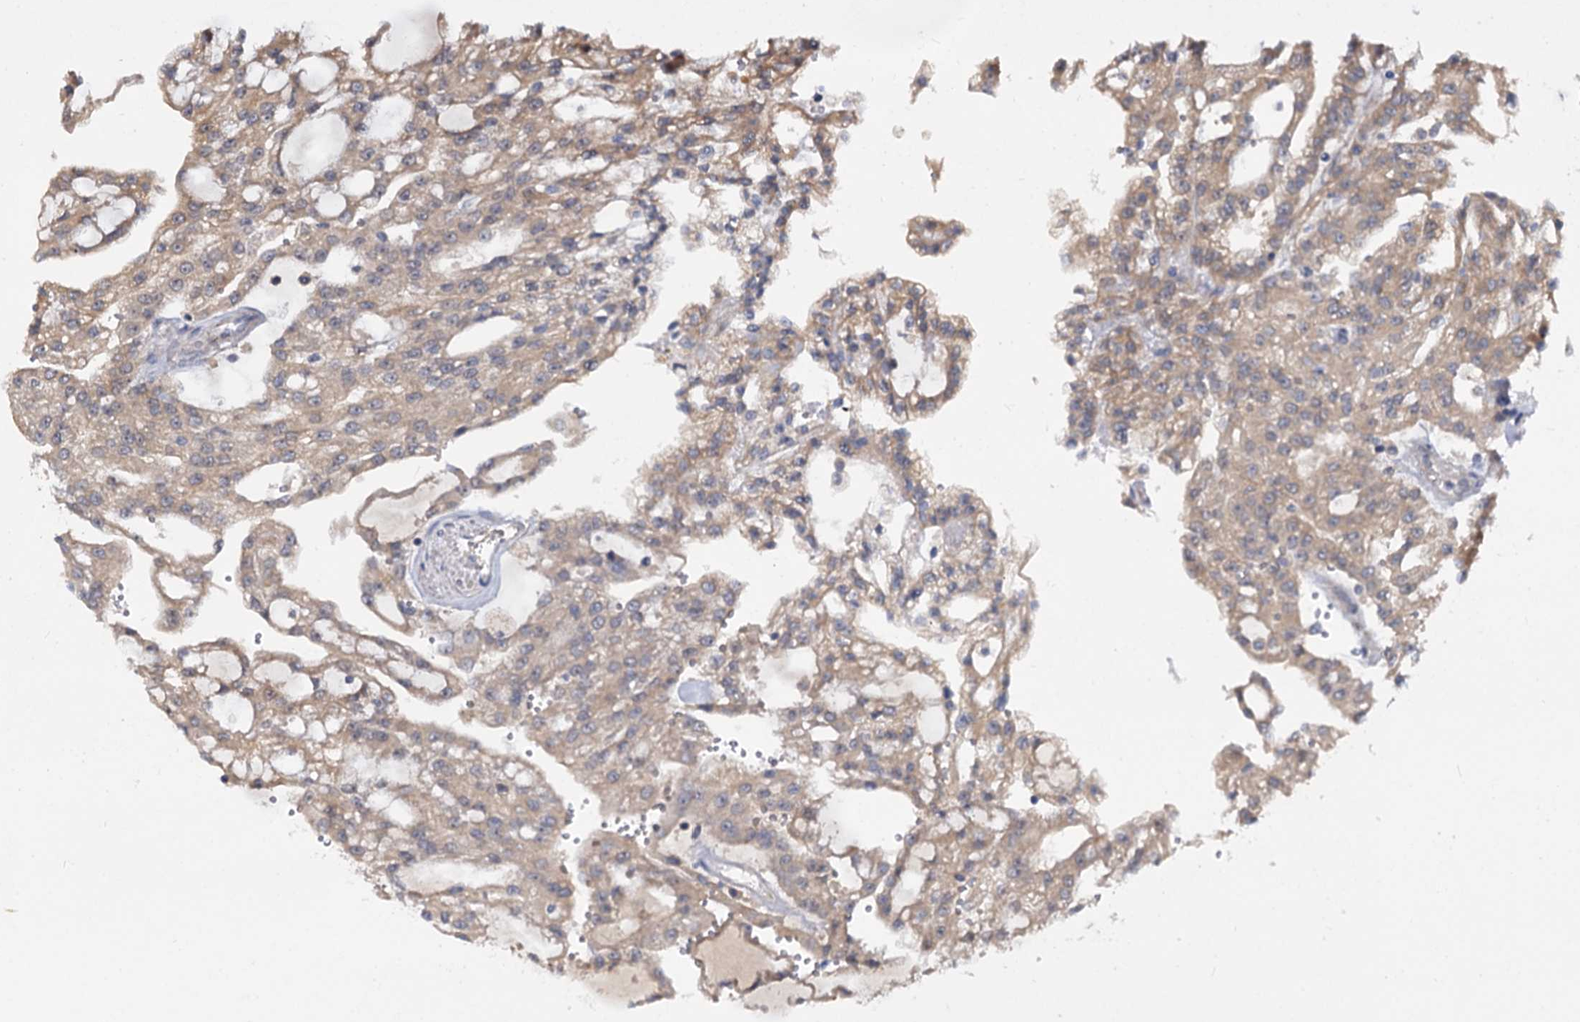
{"staining": {"intensity": "moderate", "quantity": ">75%", "location": "cytoplasmic/membranous"}, "tissue": "renal cancer", "cell_type": "Tumor cells", "image_type": "cancer", "snomed": [{"axis": "morphology", "description": "Adenocarcinoma, NOS"}, {"axis": "topography", "description": "Kidney"}], "caption": "Approximately >75% of tumor cells in human renal cancer (adenocarcinoma) display moderate cytoplasmic/membranous protein expression as visualized by brown immunohistochemical staining.", "gene": "SNX15", "patient": {"sex": "male", "age": 63}}